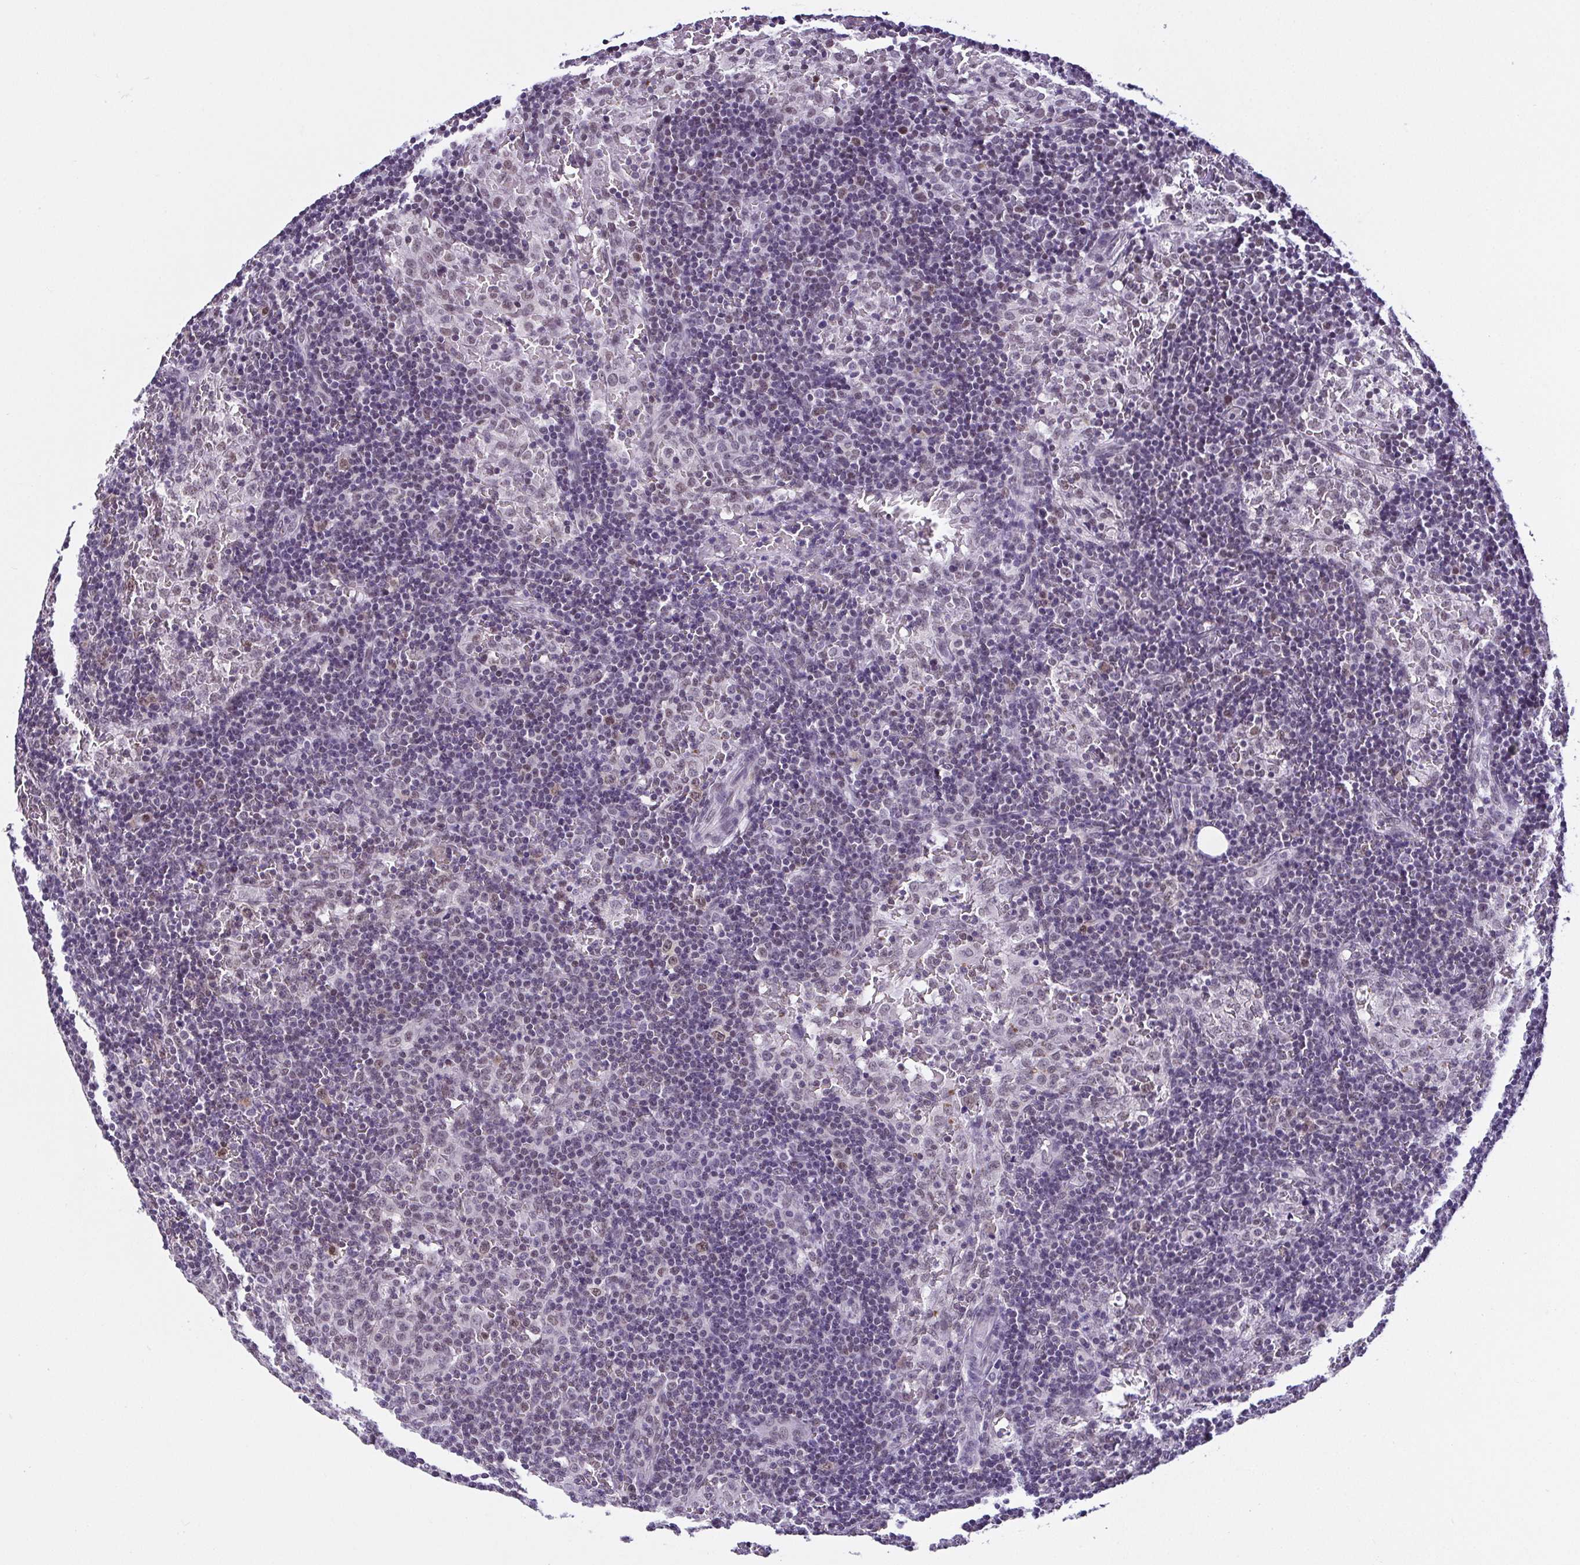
{"staining": {"intensity": "moderate", "quantity": ">75%", "location": "nuclear"}, "tissue": "lymph node", "cell_type": "Germinal center cells", "image_type": "normal", "snomed": [{"axis": "morphology", "description": "Normal tissue, NOS"}, {"axis": "topography", "description": "Lymph node"}], "caption": "This photomicrograph exhibits immunohistochemistry staining of unremarkable human lymph node, with medium moderate nuclear expression in about >75% of germinal center cells.", "gene": "RBM3", "patient": {"sex": "female", "age": 41}}